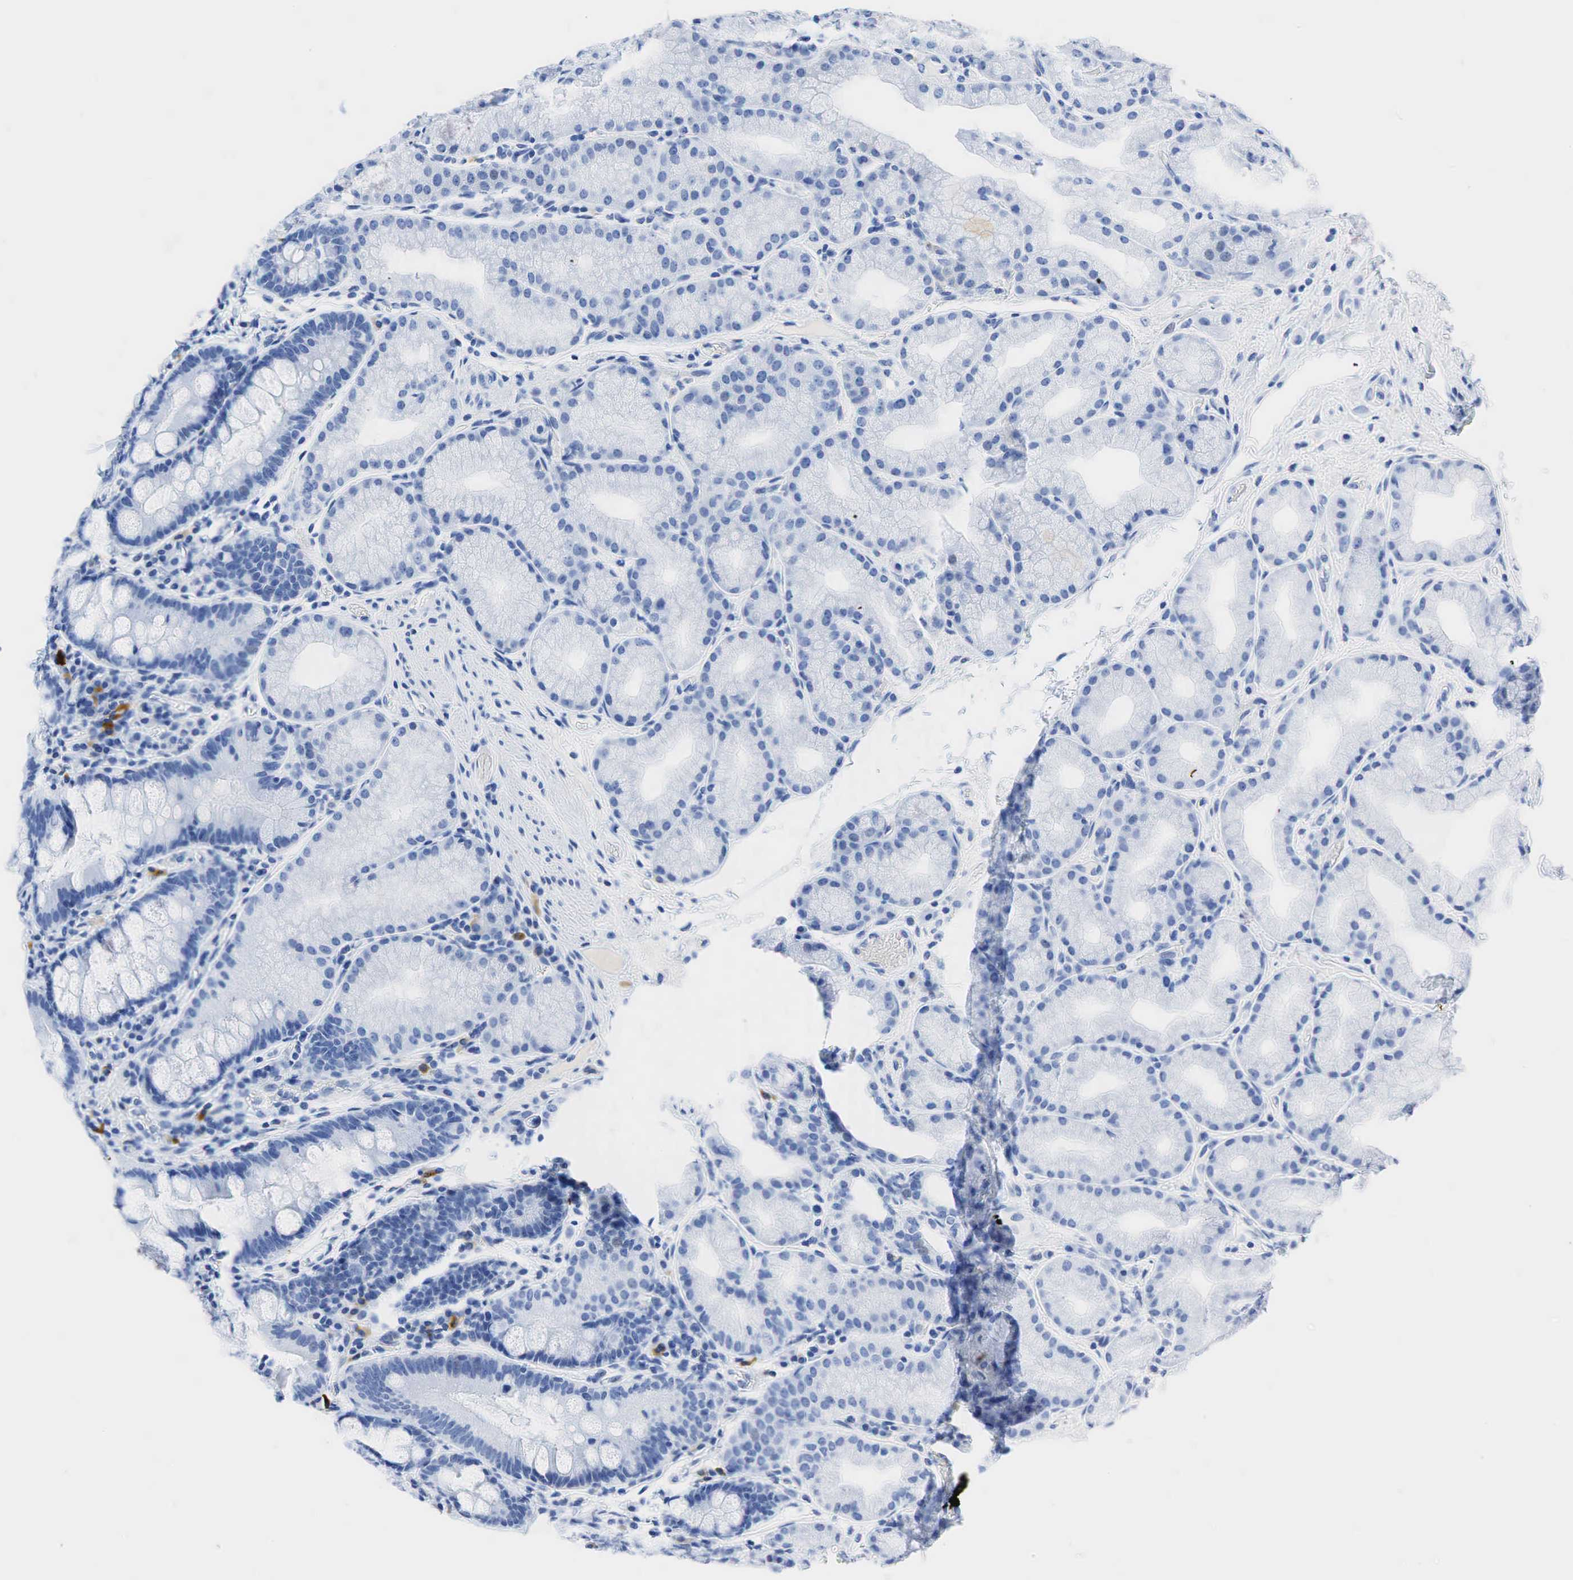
{"staining": {"intensity": "negative", "quantity": "none", "location": "none"}, "tissue": "duodenum", "cell_type": "Glandular cells", "image_type": "normal", "snomed": [{"axis": "morphology", "description": "Normal tissue, NOS"}, {"axis": "topography", "description": "Duodenum"}], "caption": "The micrograph demonstrates no staining of glandular cells in unremarkable duodenum.", "gene": "INHA", "patient": {"sex": "female", "age": 43}}